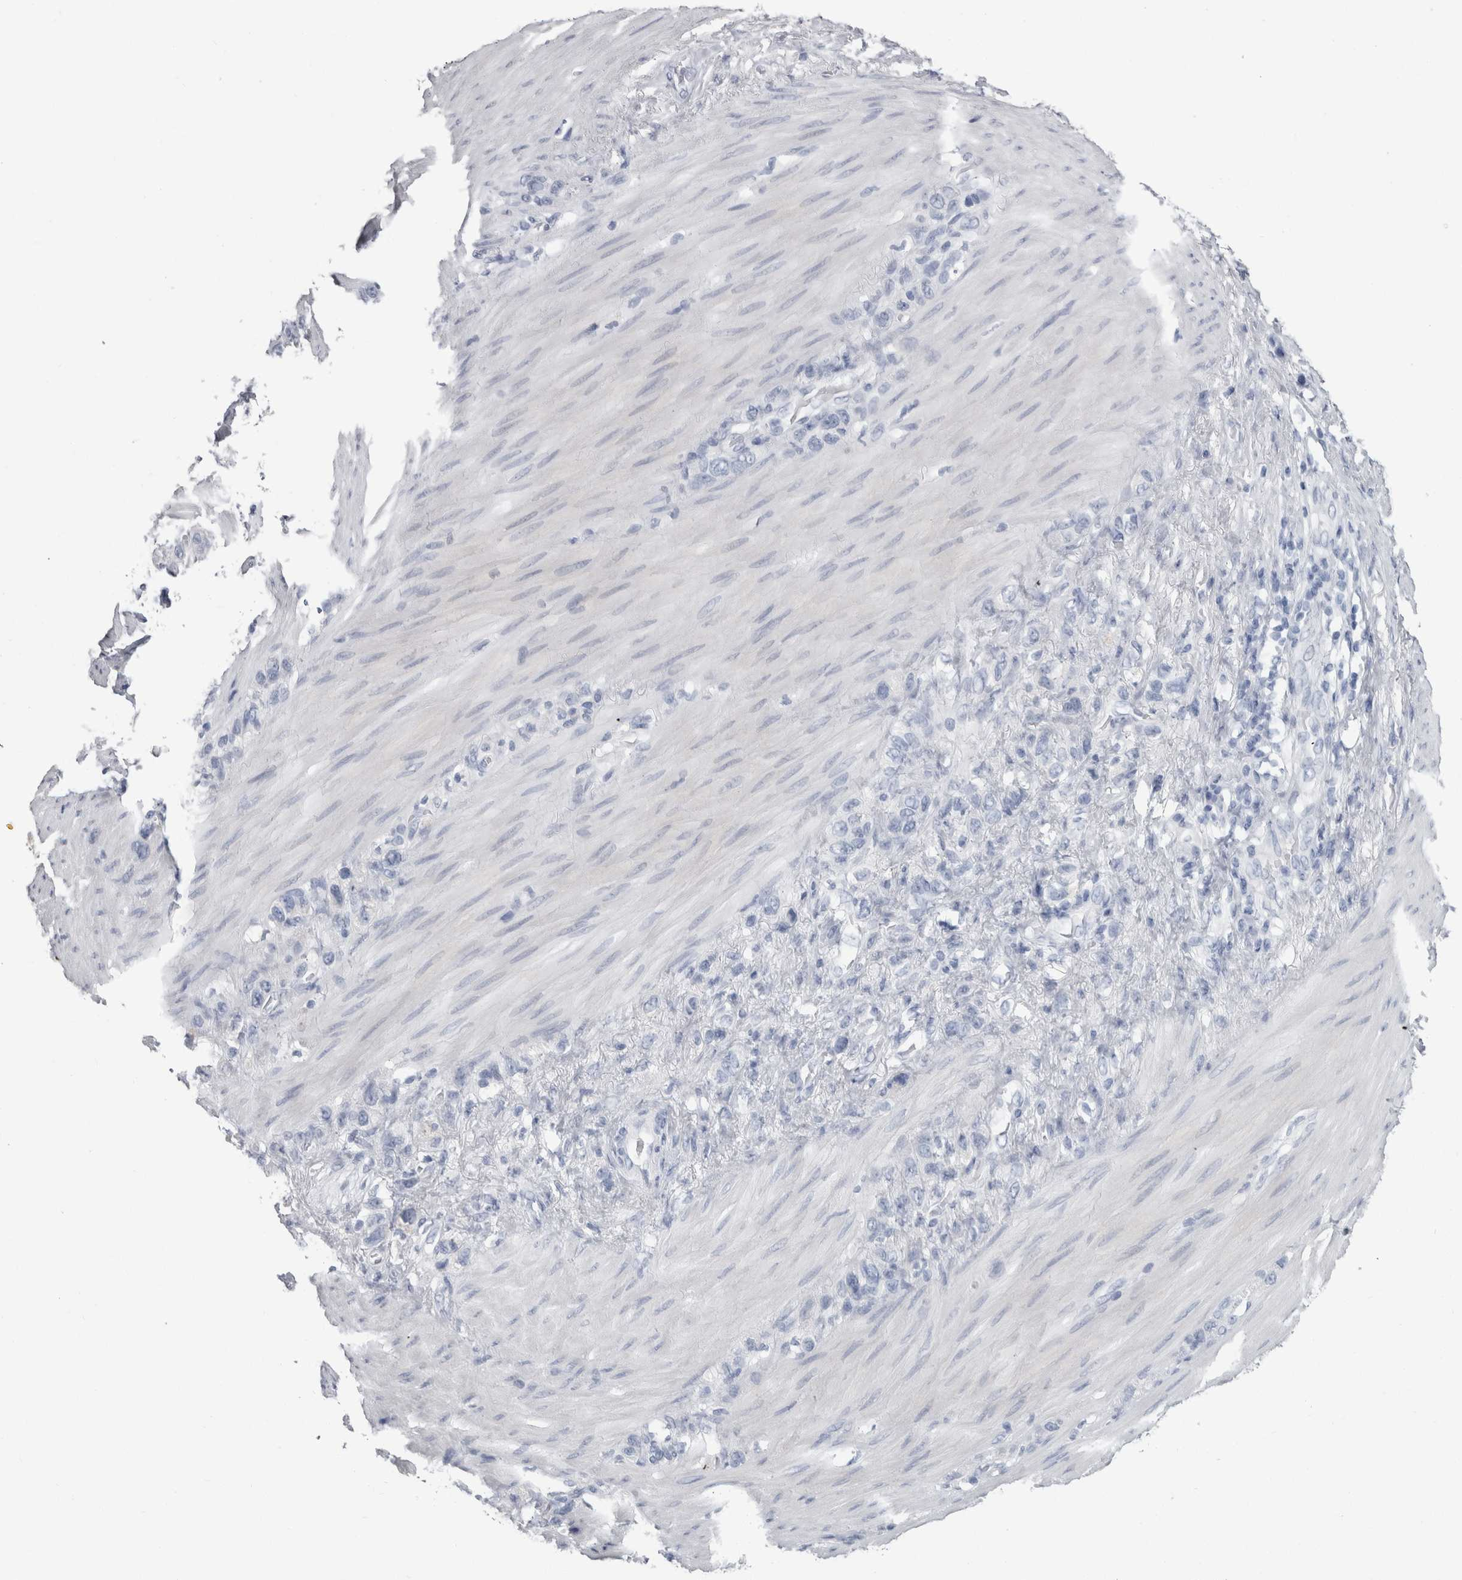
{"staining": {"intensity": "negative", "quantity": "none", "location": "none"}, "tissue": "stomach cancer", "cell_type": "Tumor cells", "image_type": "cancer", "snomed": [{"axis": "morphology", "description": "Adenocarcinoma, NOS"}, {"axis": "morphology", "description": "Adenocarcinoma, High grade"}, {"axis": "topography", "description": "Stomach, upper"}, {"axis": "topography", "description": "Stomach, lower"}], "caption": "There is no significant positivity in tumor cells of high-grade adenocarcinoma (stomach). Nuclei are stained in blue.", "gene": "PTH", "patient": {"sex": "female", "age": 65}}